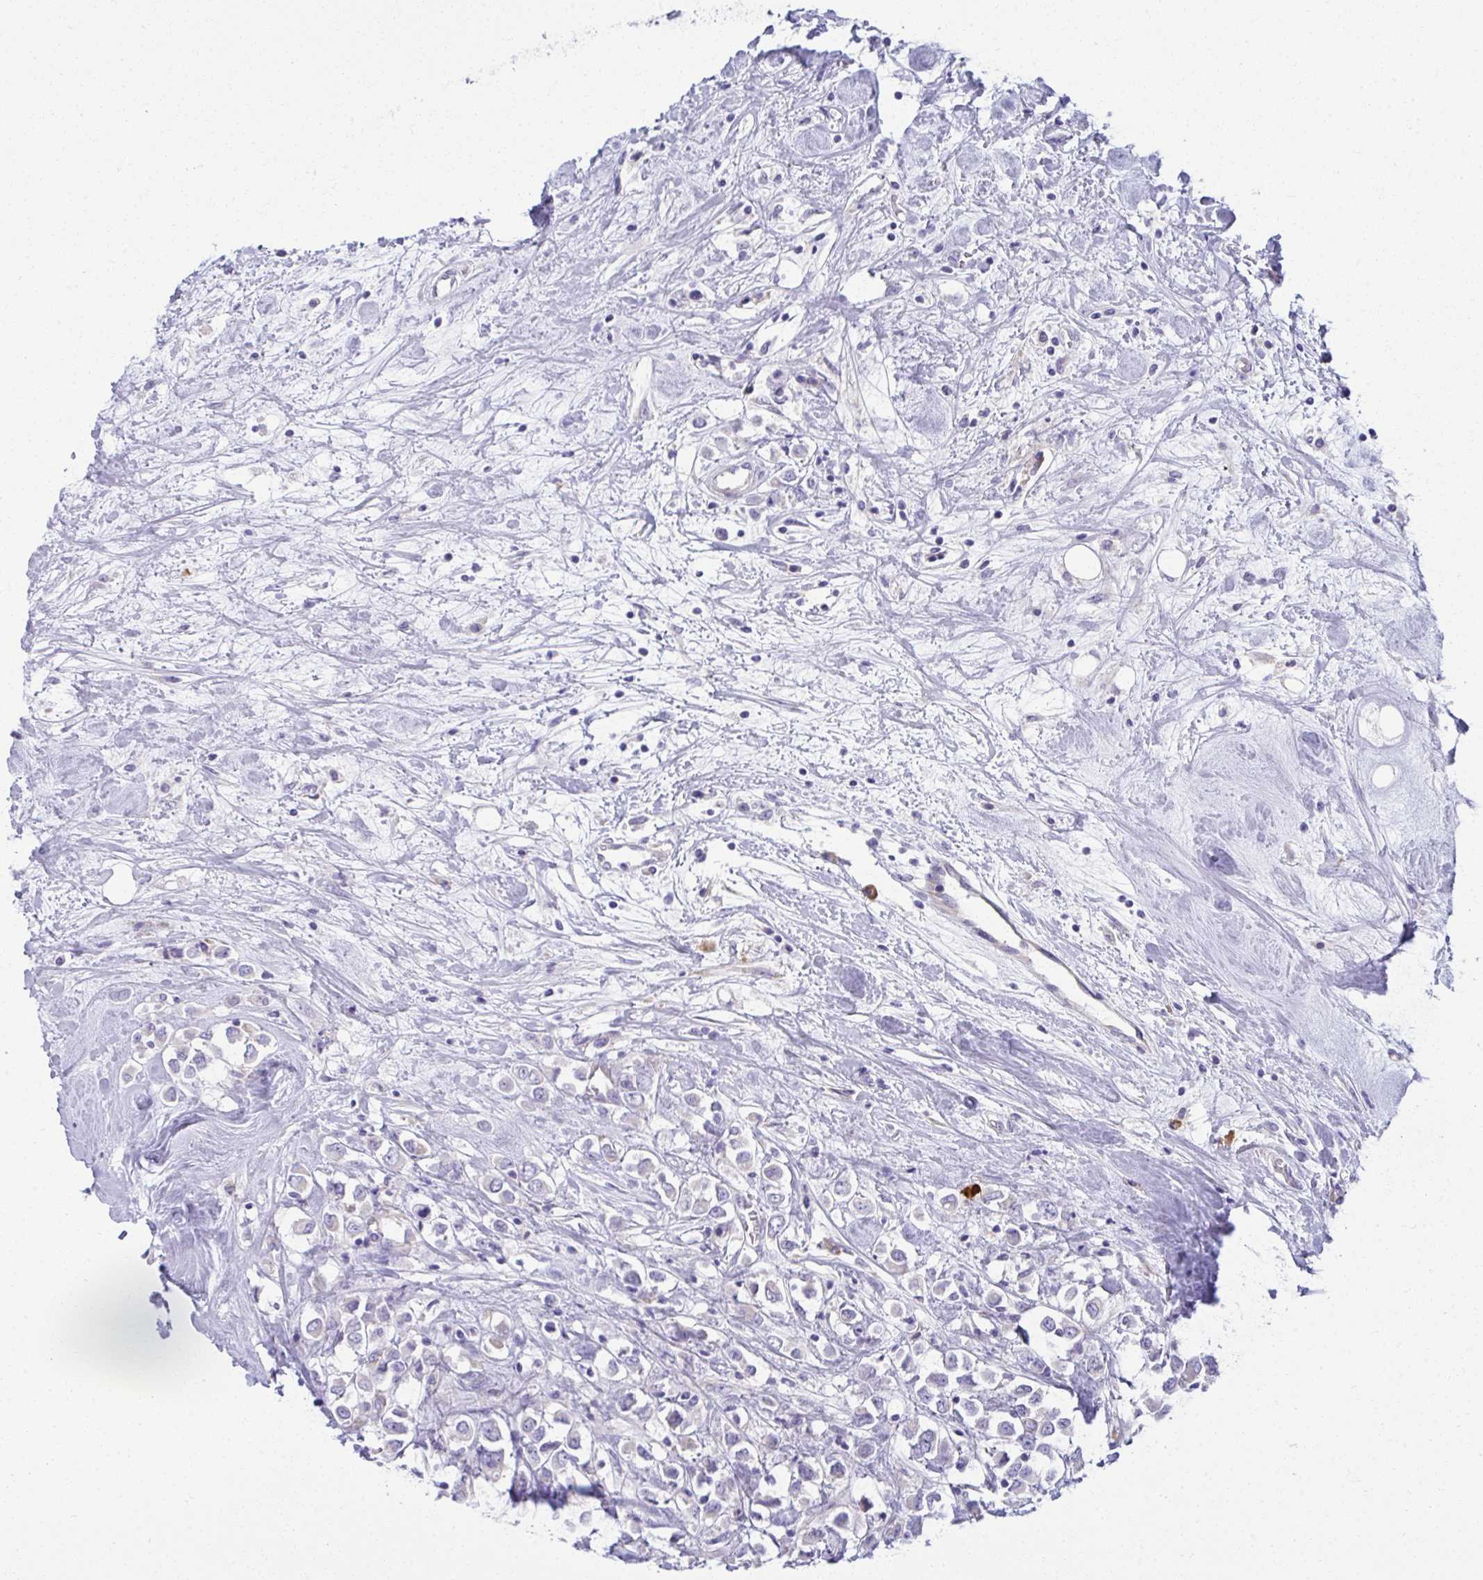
{"staining": {"intensity": "negative", "quantity": "none", "location": "none"}, "tissue": "breast cancer", "cell_type": "Tumor cells", "image_type": "cancer", "snomed": [{"axis": "morphology", "description": "Duct carcinoma"}, {"axis": "topography", "description": "Breast"}], "caption": "Protein analysis of breast cancer (intraductal carcinoma) demonstrates no significant expression in tumor cells.", "gene": "FASLG", "patient": {"sex": "female", "age": 61}}